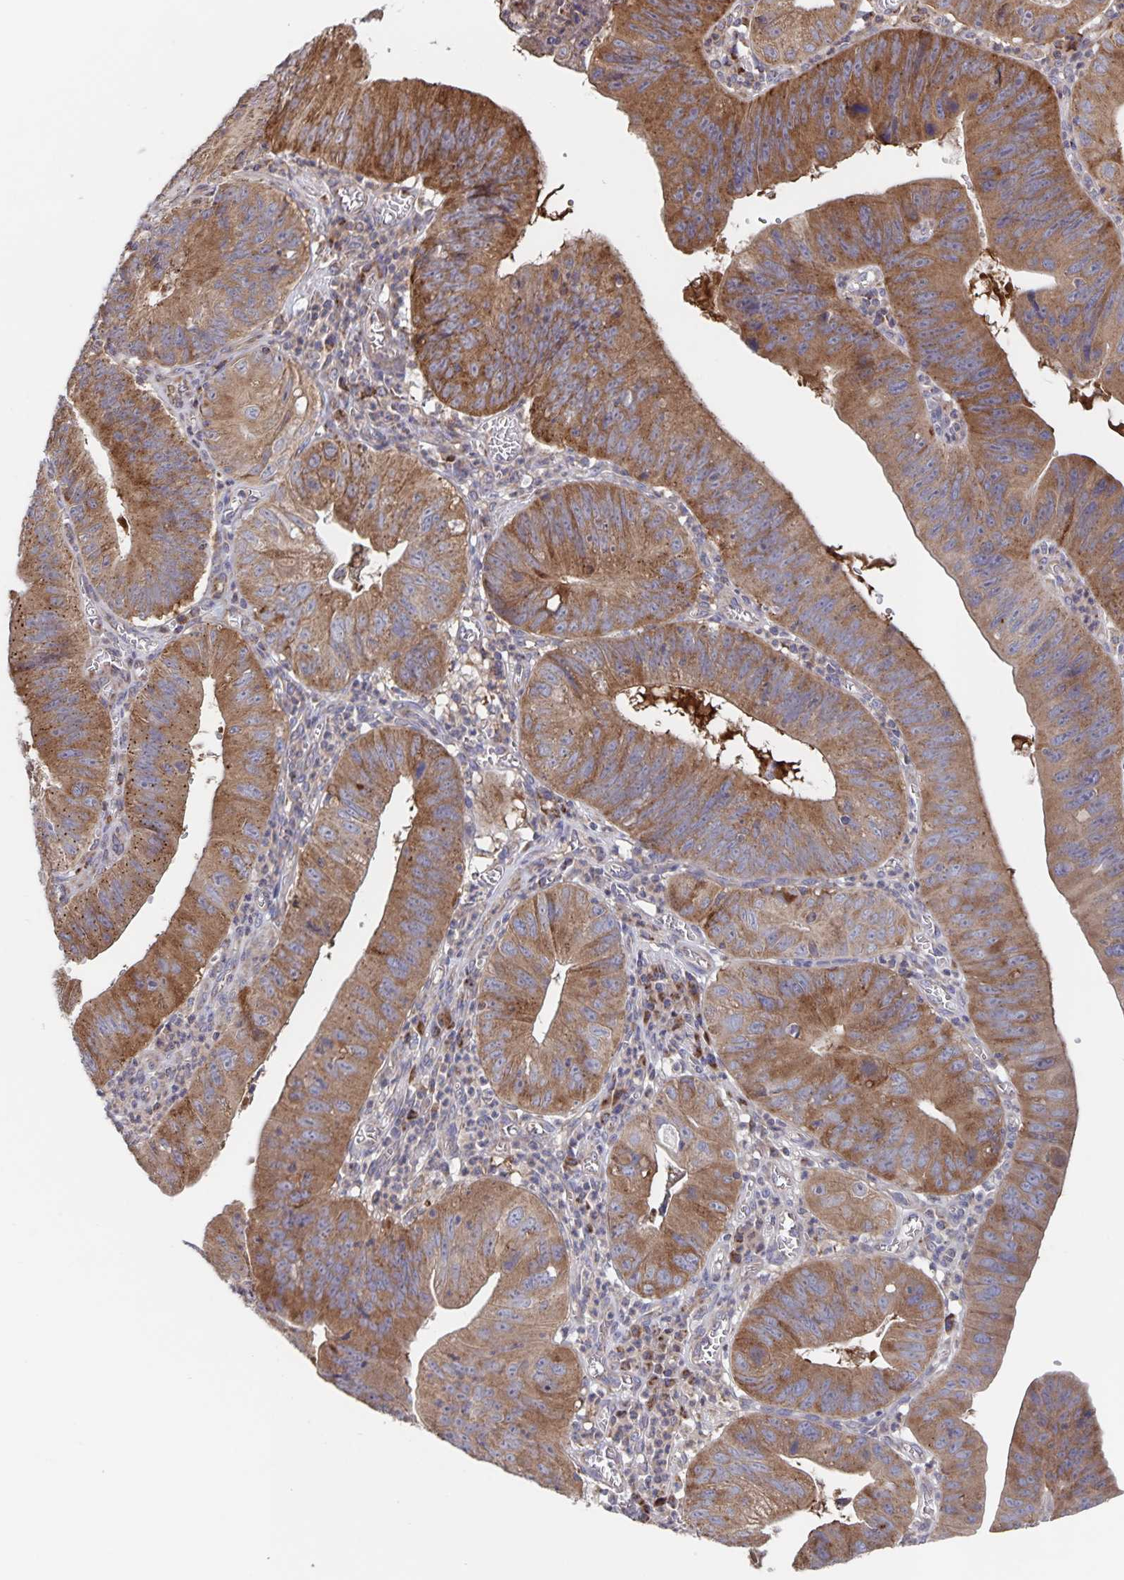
{"staining": {"intensity": "moderate", "quantity": ">75%", "location": "cytoplasmic/membranous"}, "tissue": "stomach cancer", "cell_type": "Tumor cells", "image_type": "cancer", "snomed": [{"axis": "morphology", "description": "Adenocarcinoma, NOS"}, {"axis": "topography", "description": "Stomach"}], "caption": "A brown stain highlights moderate cytoplasmic/membranous staining of a protein in stomach cancer tumor cells. Using DAB (brown) and hematoxylin (blue) stains, captured at high magnification using brightfield microscopy.", "gene": "ACACA", "patient": {"sex": "male", "age": 59}}